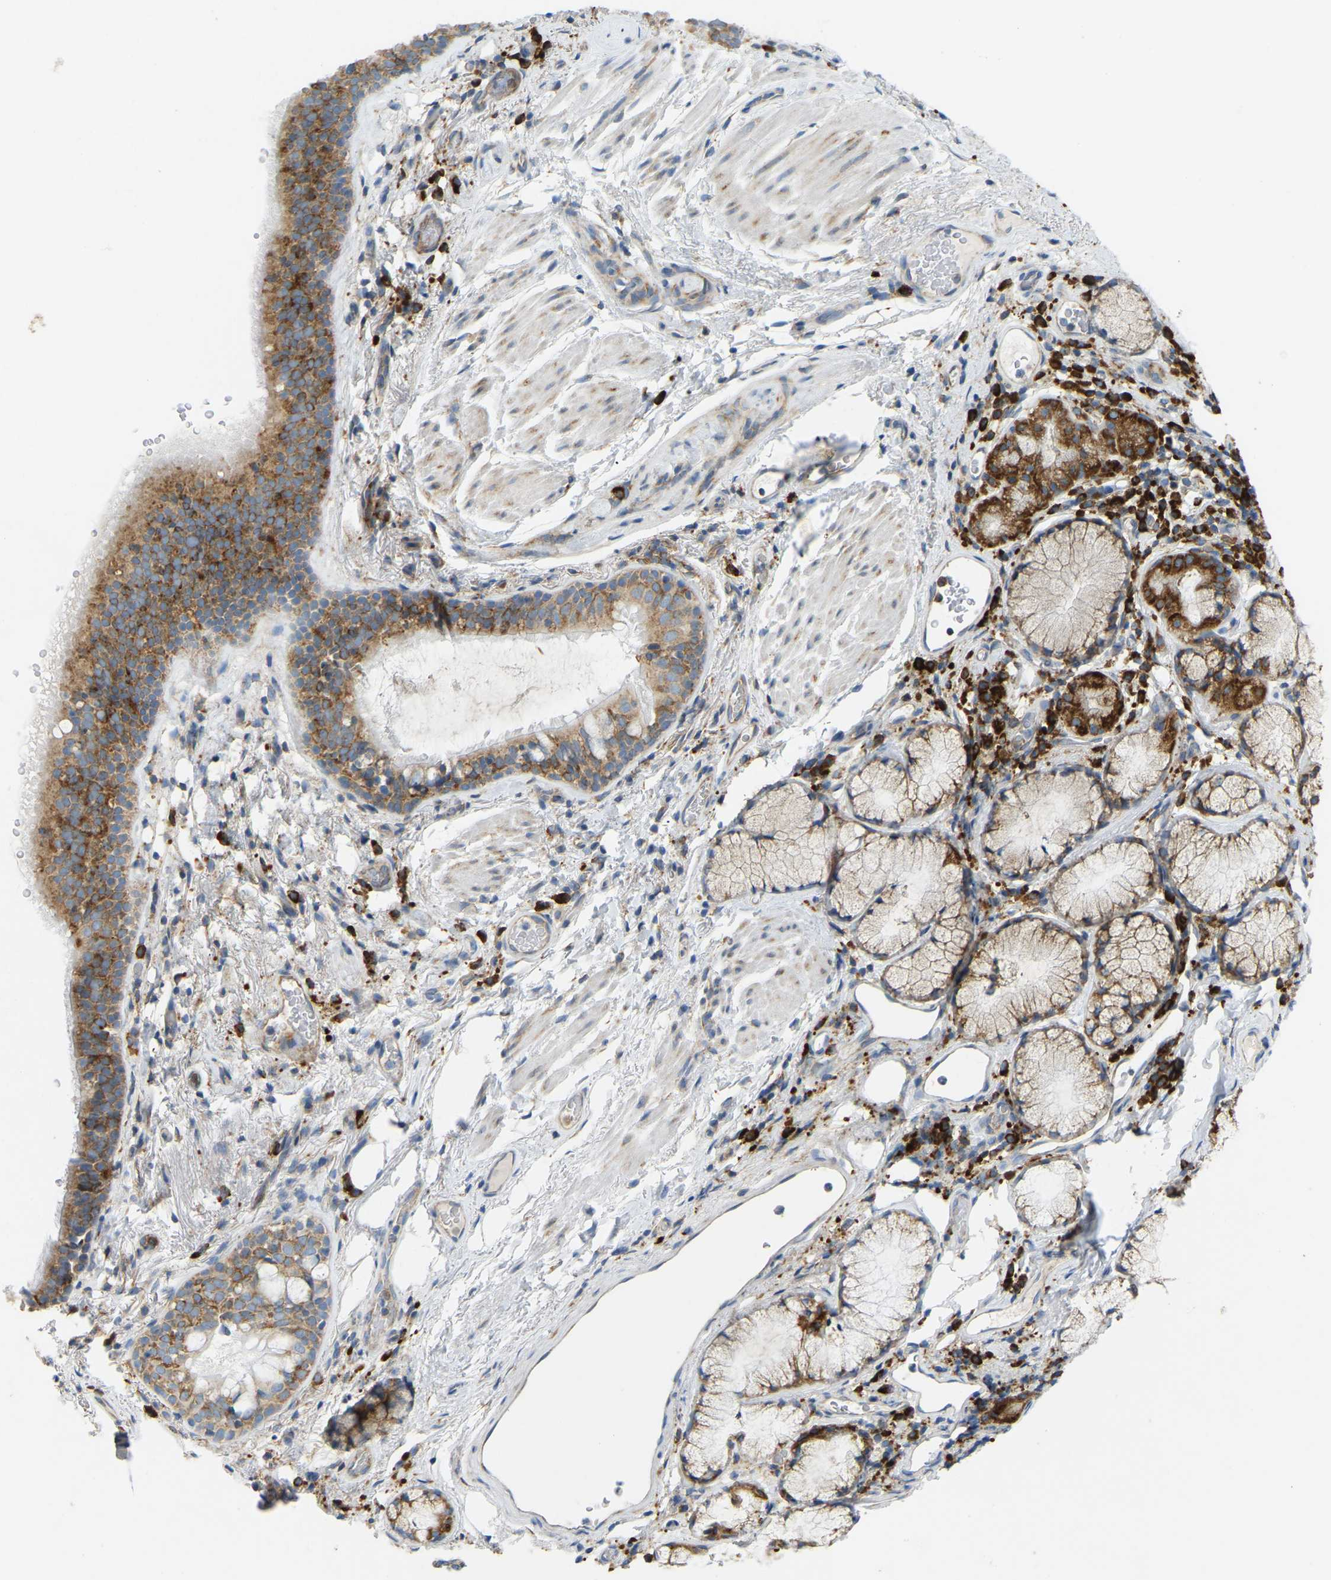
{"staining": {"intensity": "moderate", "quantity": ">75%", "location": "cytoplasmic/membranous"}, "tissue": "bronchus", "cell_type": "Respiratory epithelial cells", "image_type": "normal", "snomed": [{"axis": "morphology", "description": "Normal tissue, NOS"}, {"axis": "morphology", "description": "Inflammation, NOS"}, {"axis": "topography", "description": "Cartilage tissue"}, {"axis": "topography", "description": "Bronchus"}], "caption": "IHC (DAB) staining of unremarkable human bronchus reveals moderate cytoplasmic/membranous protein positivity in about >75% of respiratory epithelial cells. Nuclei are stained in blue.", "gene": "SND1", "patient": {"sex": "male", "age": 77}}